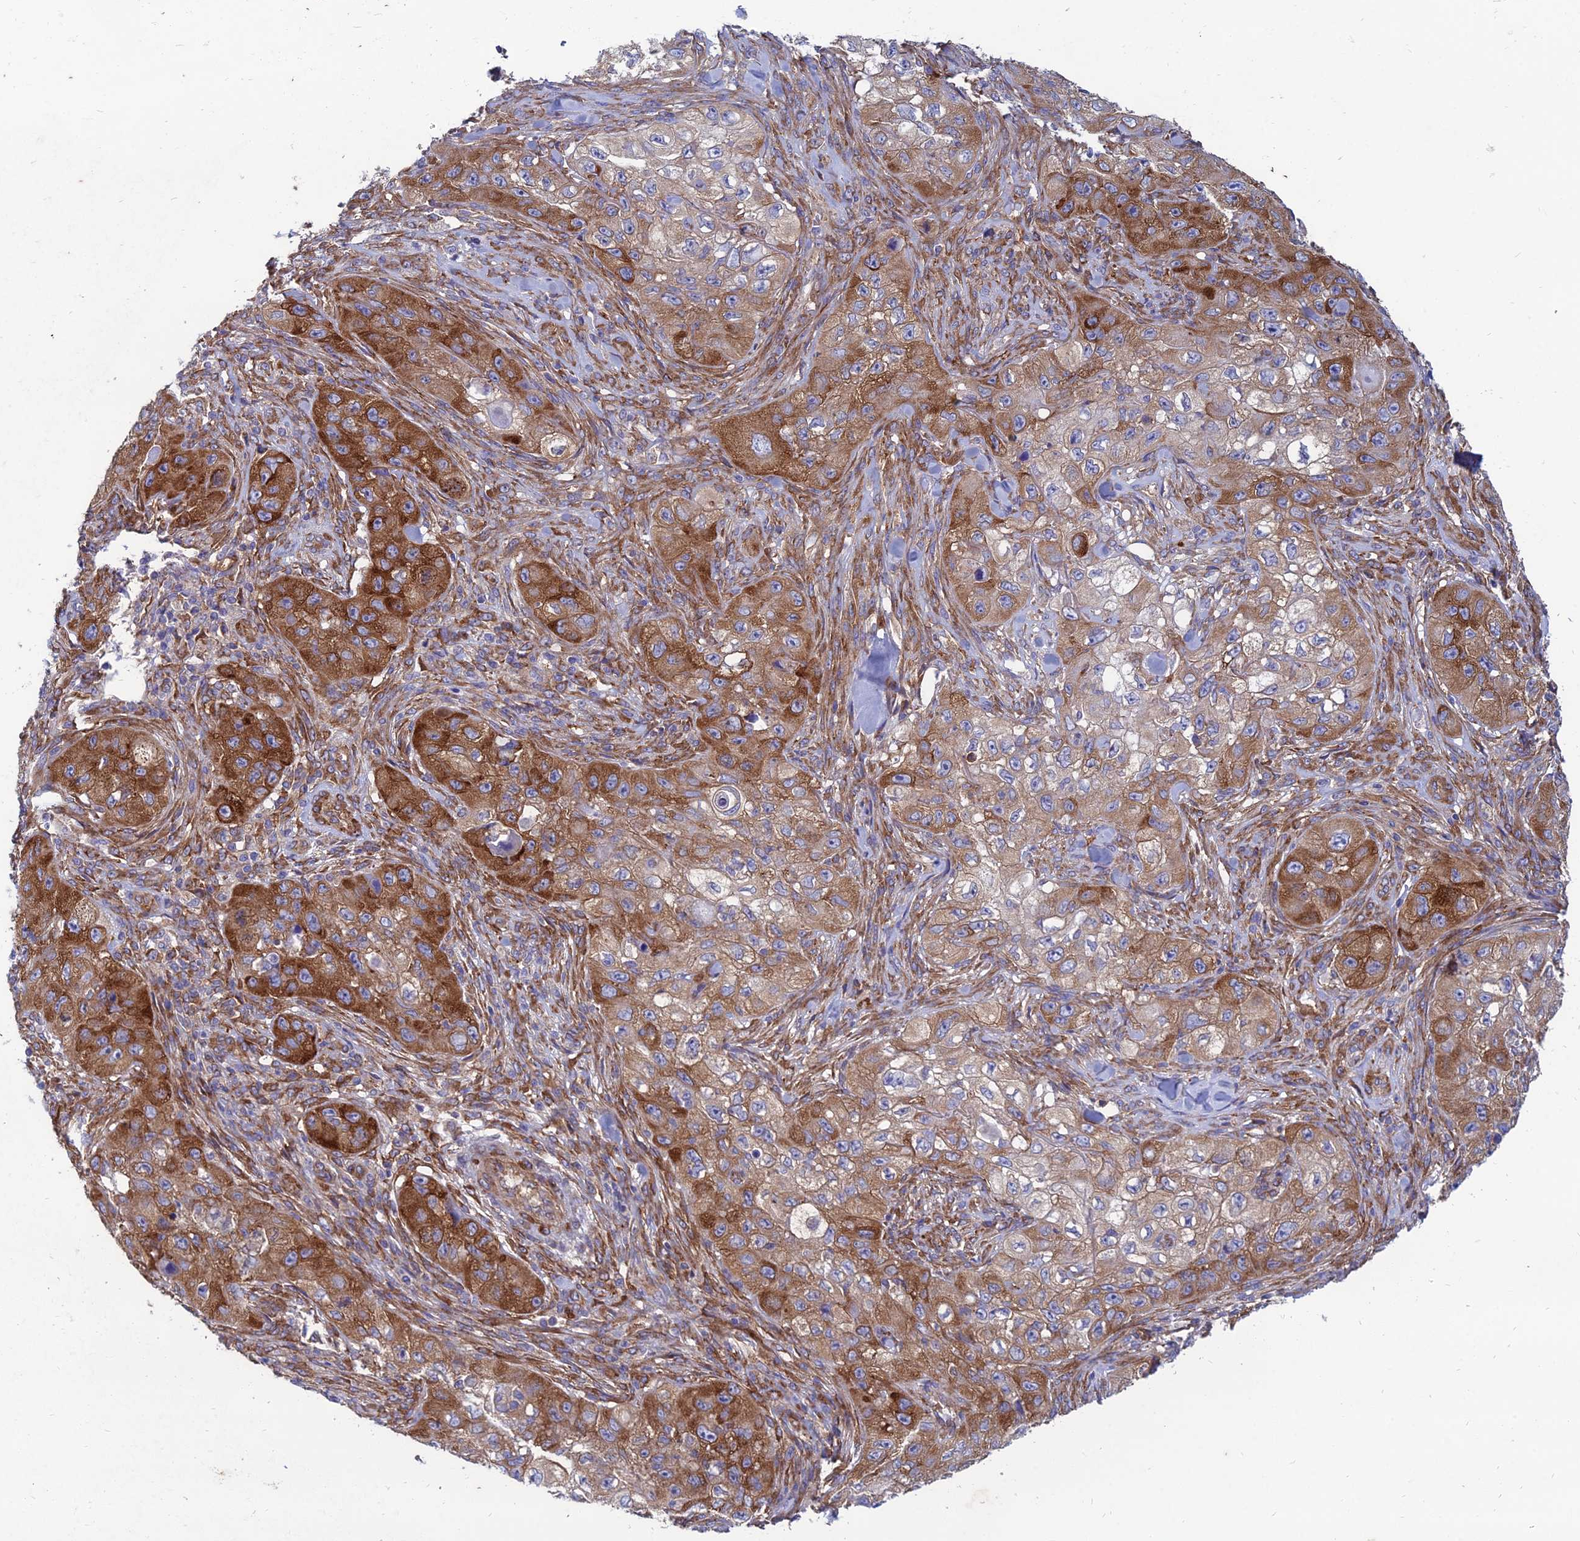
{"staining": {"intensity": "strong", "quantity": ">75%", "location": "cytoplasmic/membranous"}, "tissue": "skin cancer", "cell_type": "Tumor cells", "image_type": "cancer", "snomed": [{"axis": "morphology", "description": "Squamous cell carcinoma, NOS"}, {"axis": "topography", "description": "Skin"}, {"axis": "topography", "description": "Subcutis"}], "caption": "Immunohistochemistry photomicrograph of neoplastic tissue: skin cancer (squamous cell carcinoma) stained using IHC exhibits high levels of strong protein expression localized specifically in the cytoplasmic/membranous of tumor cells, appearing as a cytoplasmic/membranous brown color.", "gene": "TXLNA", "patient": {"sex": "male", "age": 73}}